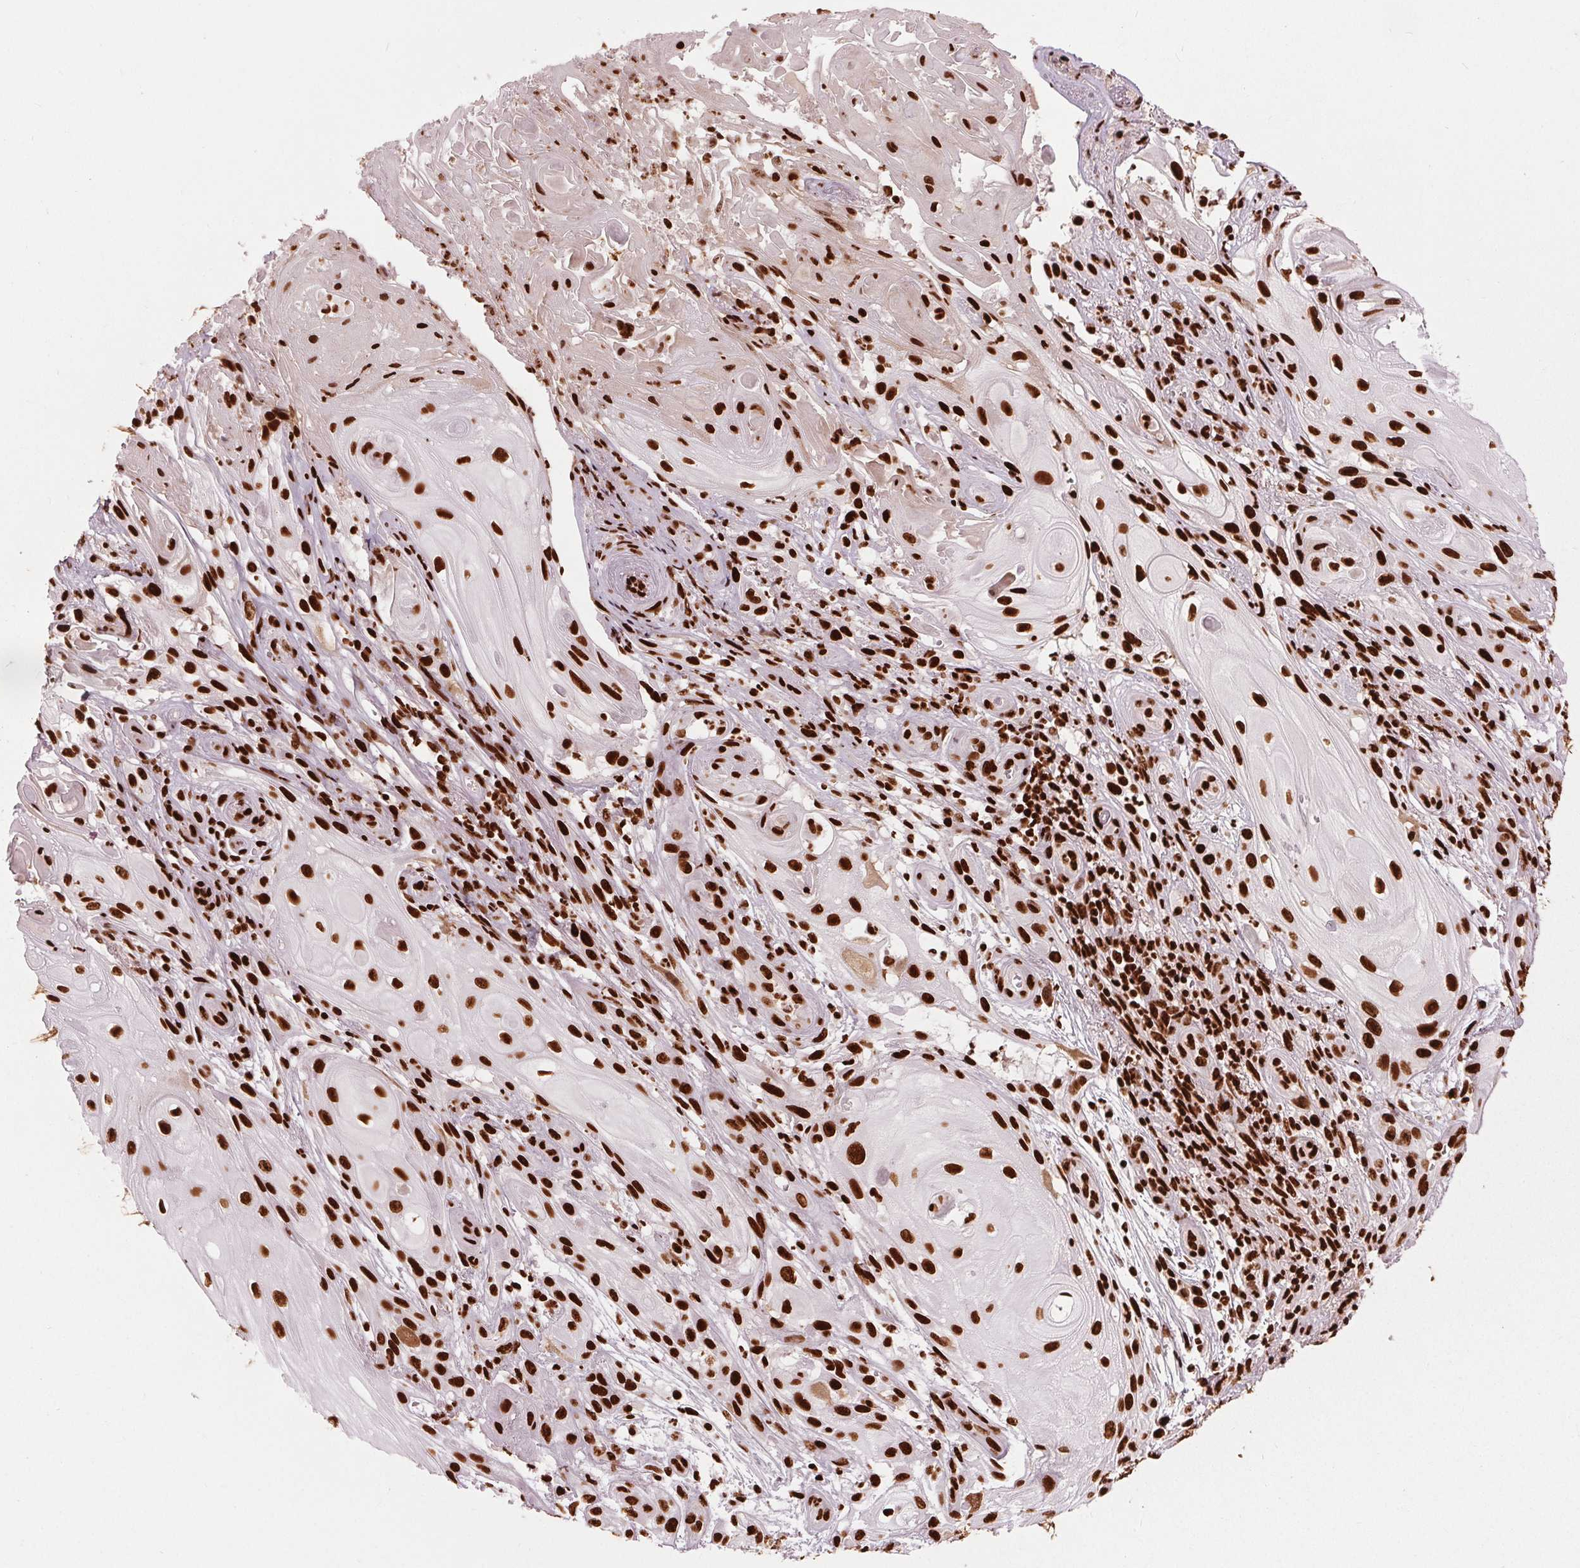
{"staining": {"intensity": "strong", "quantity": ">75%", "location": "nuclear"}, "tissue": "skin cancer", "cell_type": "Tumor cells", "image_type": "cancer", "snomed": [{"axis": "morphology", "description": "Squamous cell carcinoma, NOS"}, {"axis": "topography", "description": "Skin"}], "caption": "Skin cancer tissue shows strong nuclear positivity in approximately >75% of tumor cells, visualized by immunohistochemistry.", "gene": "BRD4", "patient": {"sex": "male", "age": 62}}